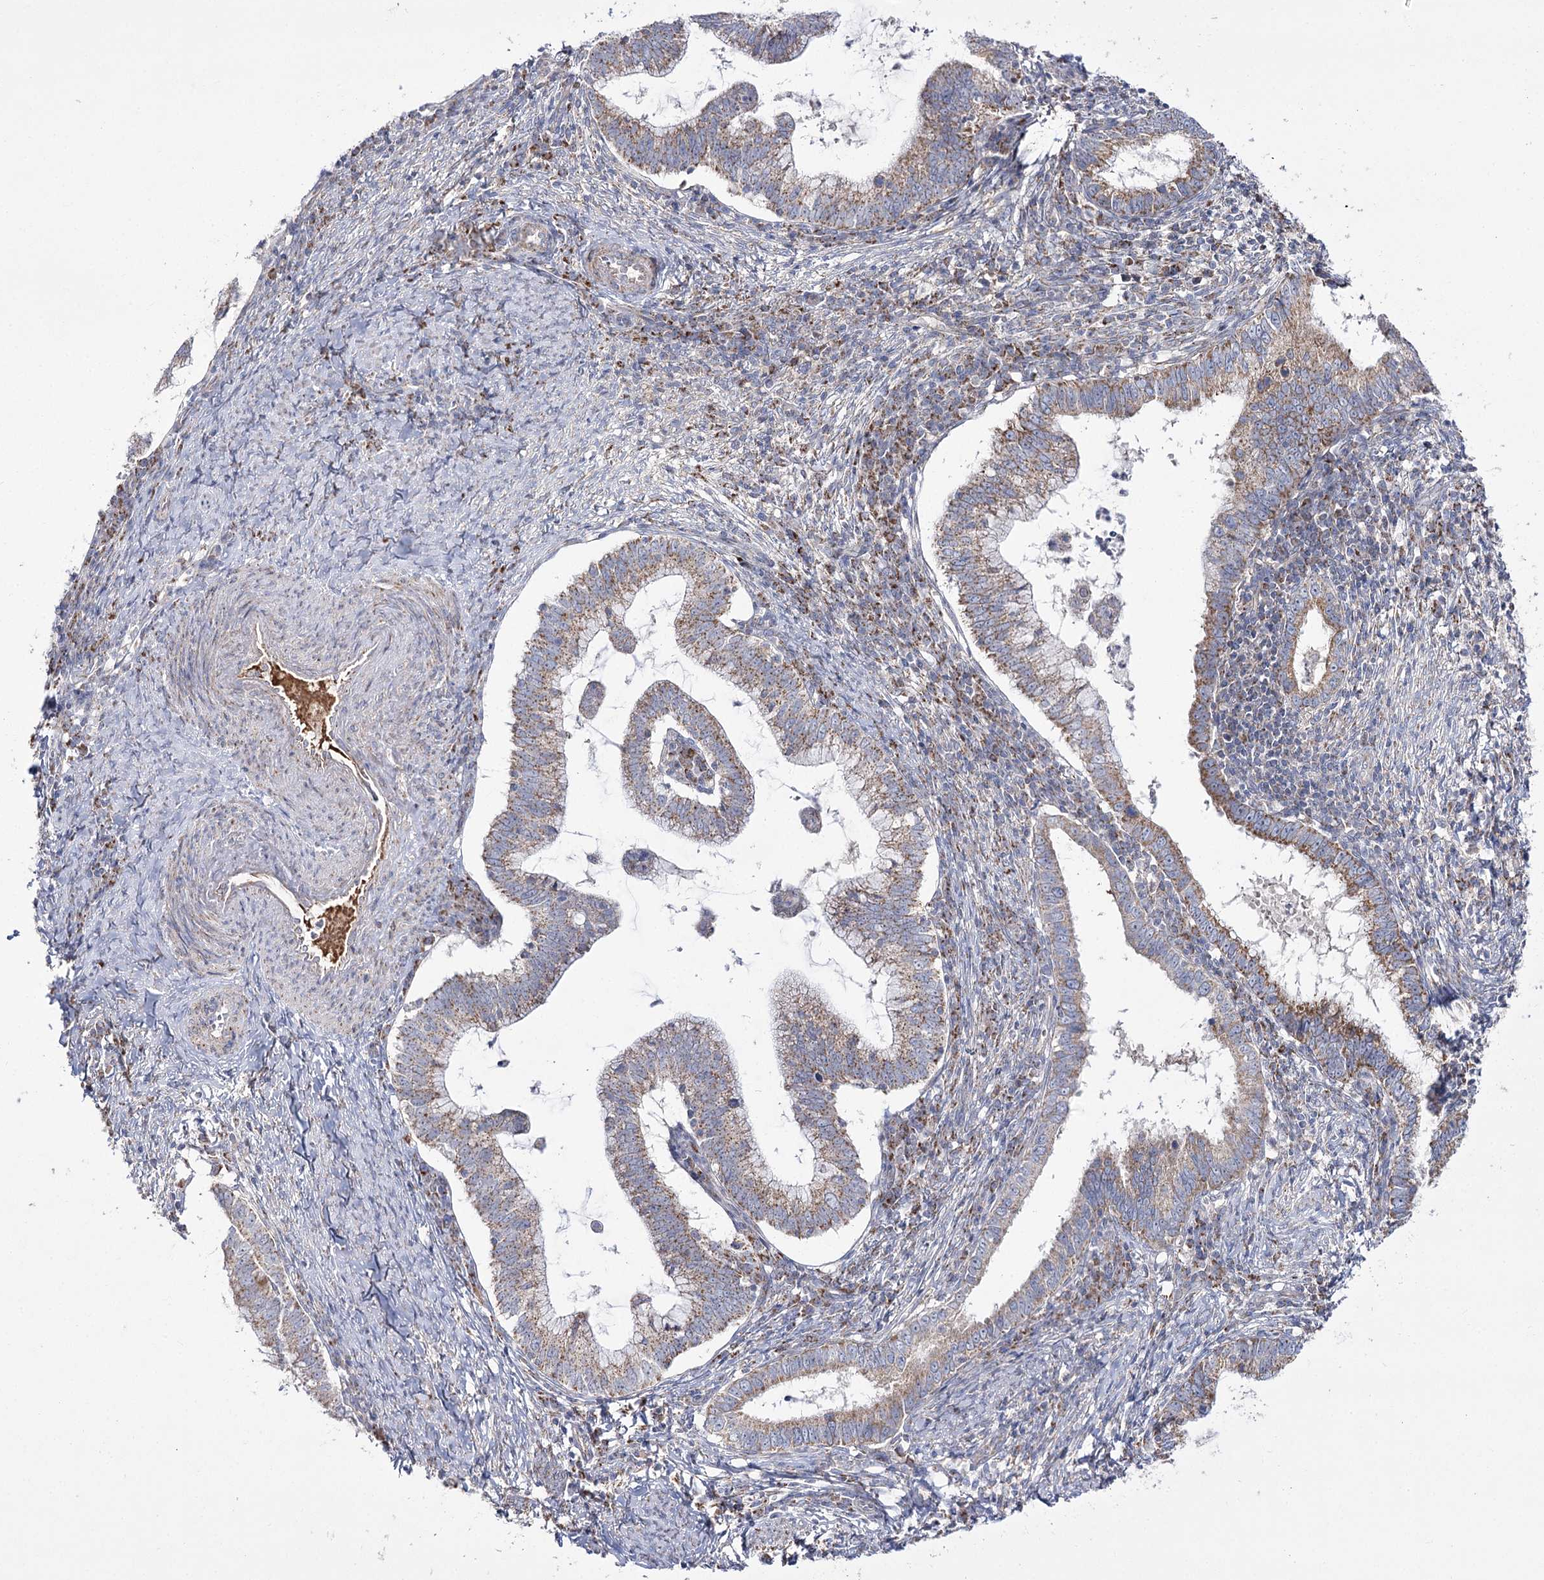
{"staining": {"intensity": "moderate", "quantity": ">75%", "location": "cytoplasmic/membranous"}, "tissue": "cervical cancer", "cell_type": "Tumor cells", "image_type": "cancer", "snomed": [{"axis": "morphology", "description": "Adenocarcinoma, NOS"}, {"axis": "topography", "description": "Cervix"}], "caption": "Immunohistochemical staining of human cervical cancer (adenocarcinoma) demonstrates moderate cytoplasmic/membranous protein expression in approximately >75% of tumor cells.", "gene": "NADK2", "patient": {"sex": "female", "age": 36}}